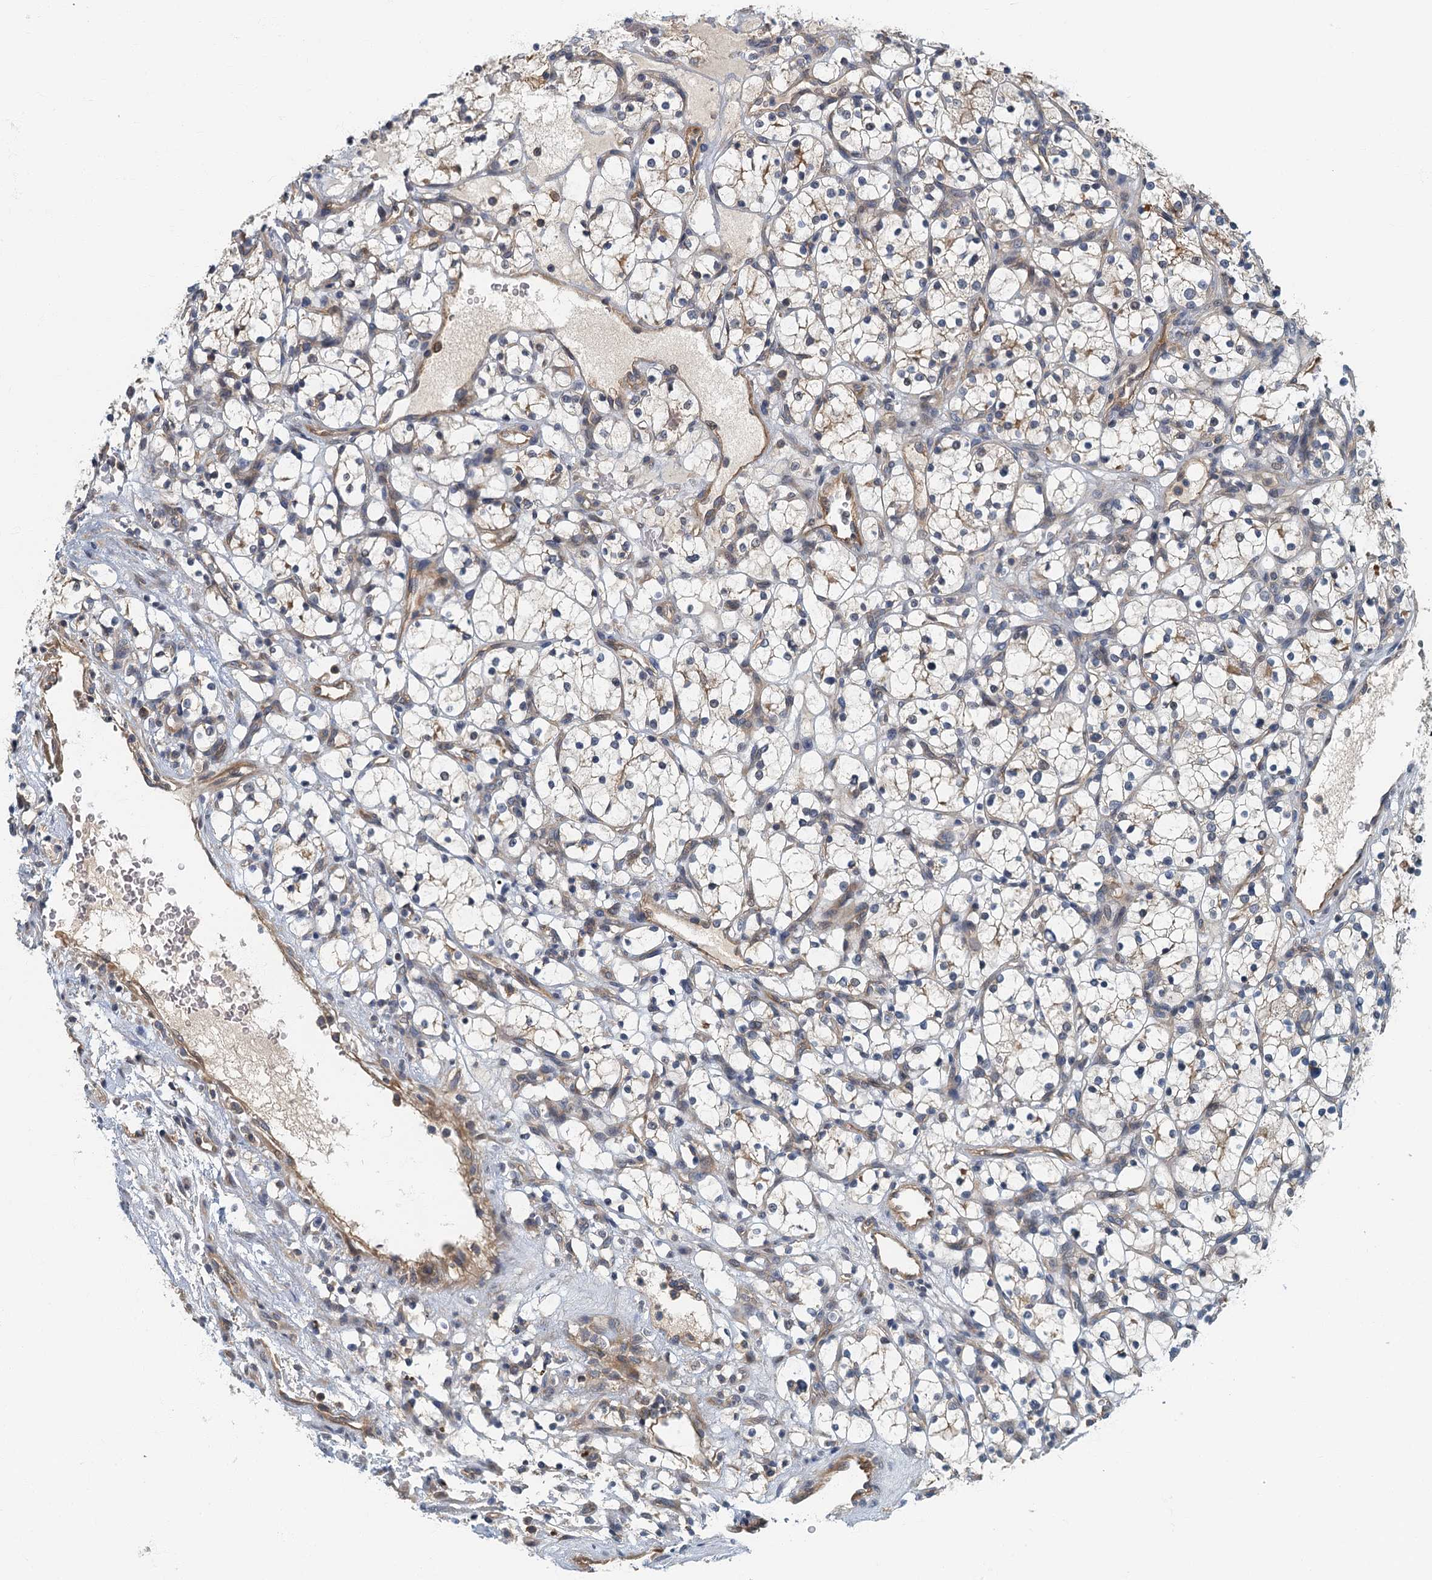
{"staining": {"intensity": "weak", "quantity": "<25%", "location": "cytoplasmic/membranous"}, "tissue": "renal cancer", "cell_type": "Tumor cells", "image_type": "cancer", "snomed": [{"axis": "morphology", "description": "Adenocarcinoma, NOS"}, {"axis": "topography", "description": "Kidney"}], "caption": "Tumor cells are negative for protein expression in human renal adenocarcinoma. (DAB (3,3'-diaminobenzidine) immunohistochemistry visualized using brightfield microscopy, high magnification).", "gene": "CKAP2L", "patient": {"sex": "female", "age": 69}}